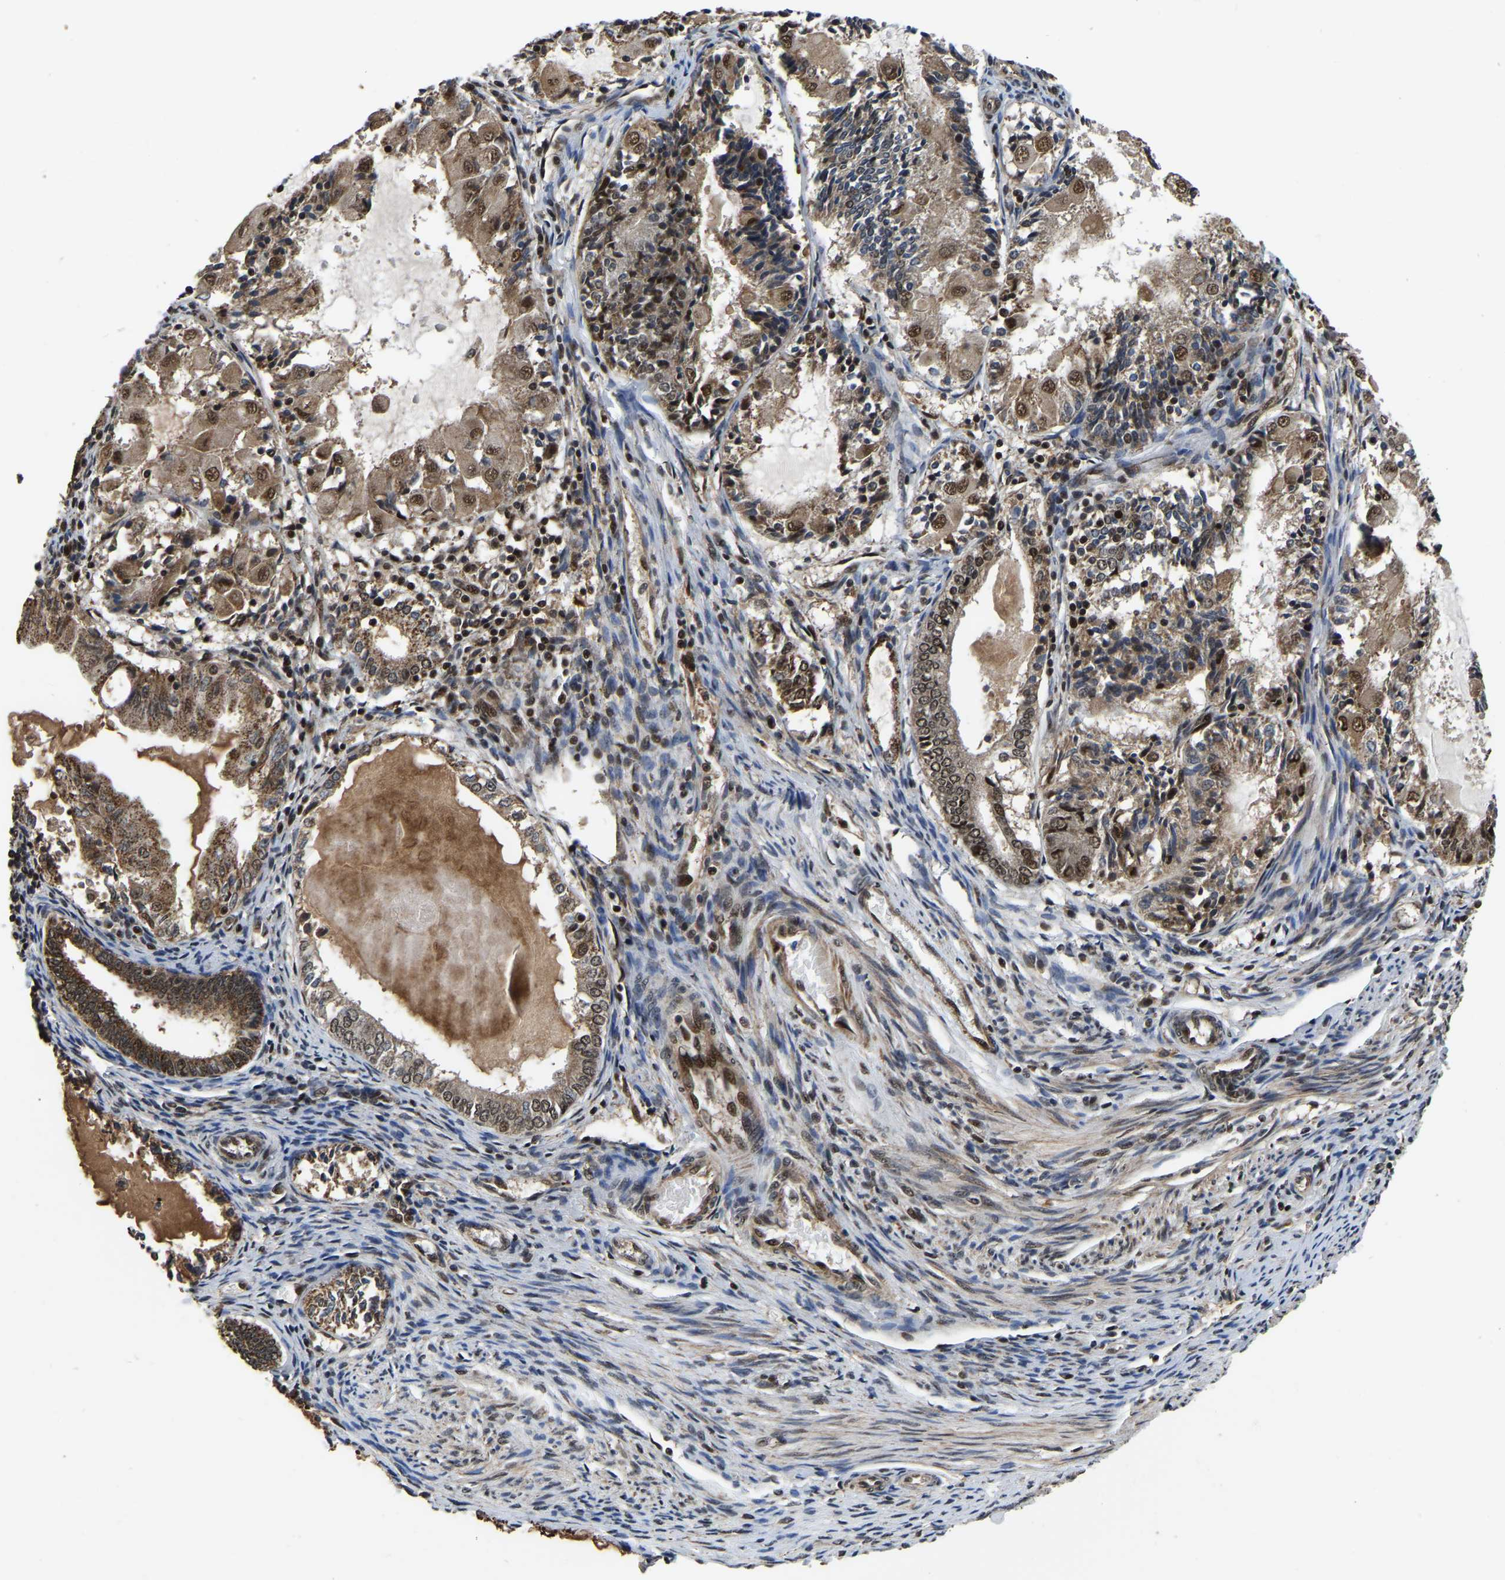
{"staining": {"intensity": "moderate", "quantity": ">75%", "location": "nuclear"}, "tissue": "endometrial cancer", "cell_type": "Tumor cells", "image_type": "cancer", "snomed": [{"axis": "morphology", "description": "Adenocarcinoma, NOS"}, {"axis": "topography", "description": "Endometrium"}], "caption": "This micrograph displays immunohistochemistry (IHC) staining of endometrial cancer (adenocarcinoma), with medium moderate nuclear positivity in about >75% of tumor cells.", "gene": "CIAO1", "patient": {"sex": "female", "age": 81}}